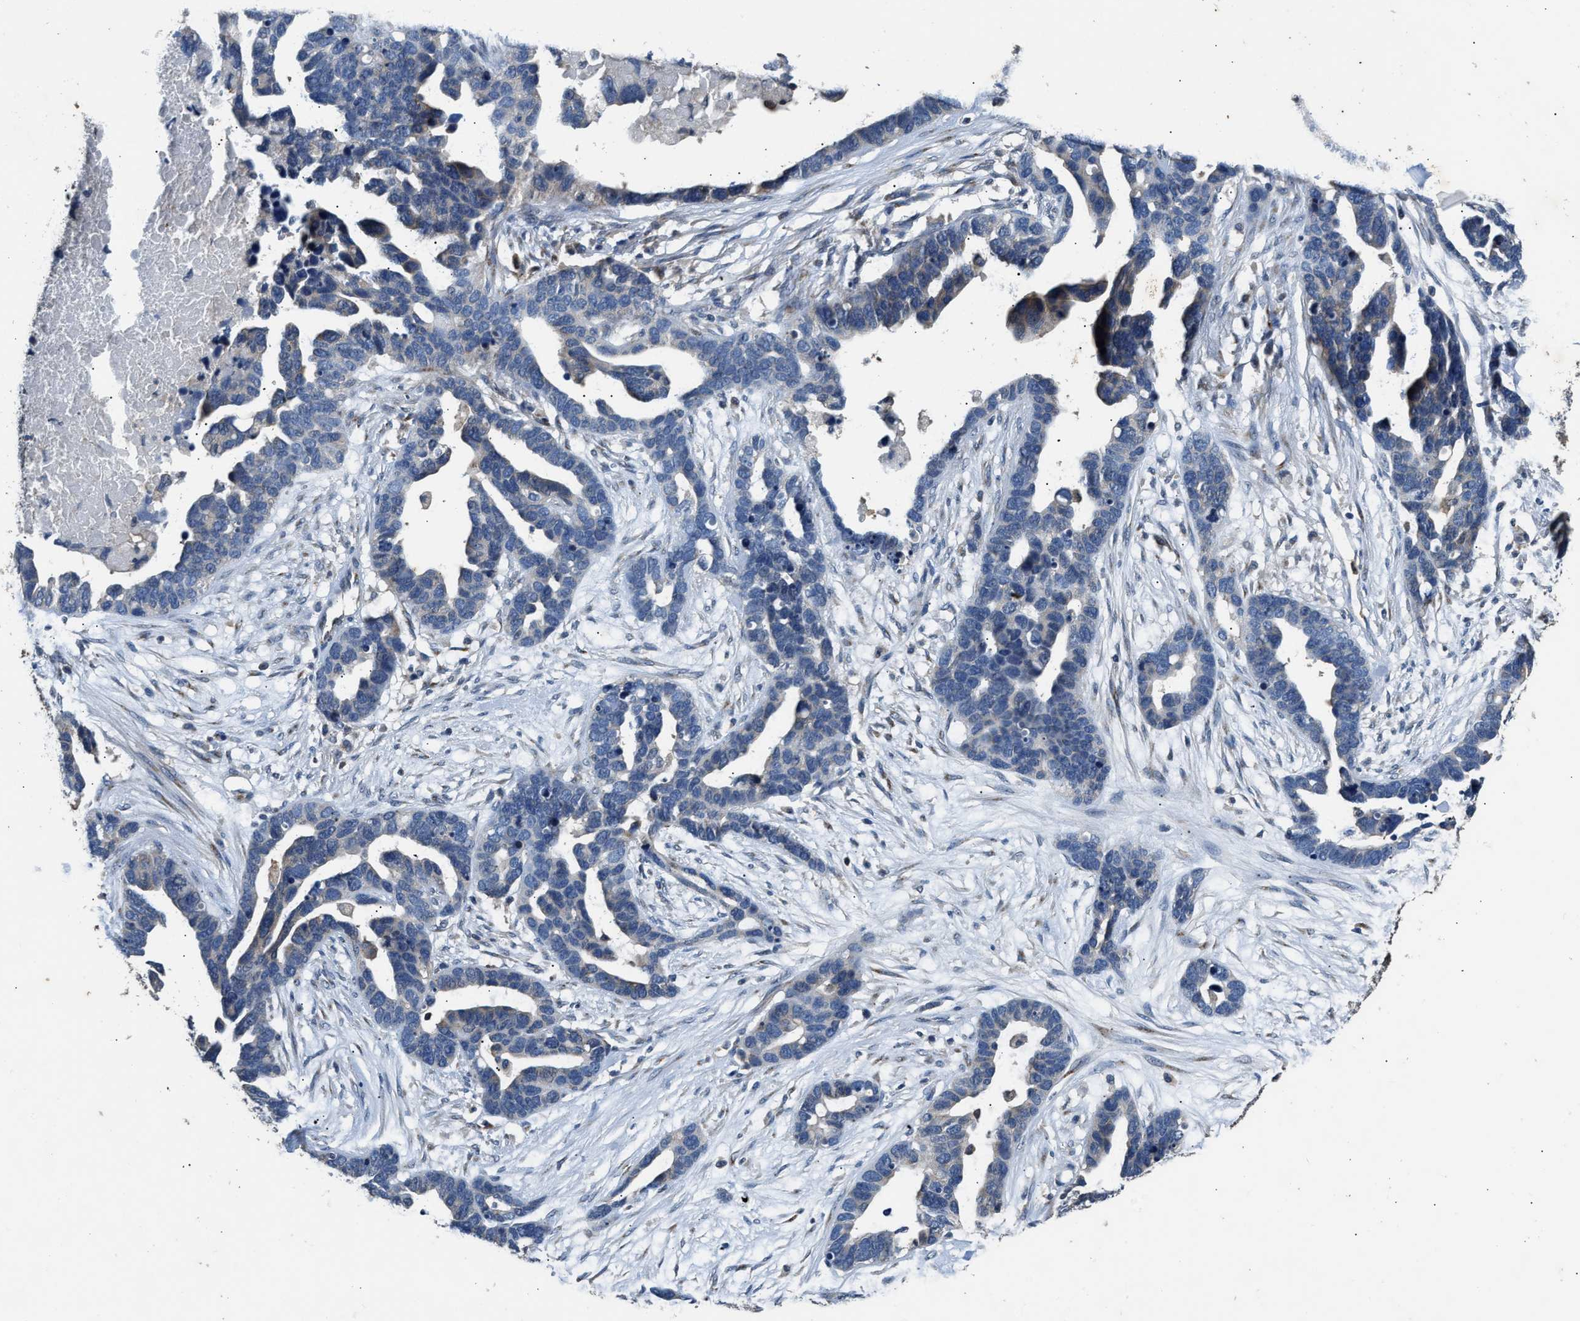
{"staining": {"intensity": "negative", "quantity": "none", "location": "none"}, "tissue": "ovarian cancer", "cell_type": "Tumor cells", "image_type": "cancer", "snomed": [{"axis": "morphology", "description": "Cystadenocarcinoma, serous, NOS"}, {"axis": "topography", "description": "Ovary"}], "caption": "DAB (3,3'-diaminobenzidine) immunohistochemical staining of human ovarian serous cystadenocarcinoma shows no significant positivity in tumor cells.", "gene": "CHUK", "patient": {"sex": "female", "age": 54}}